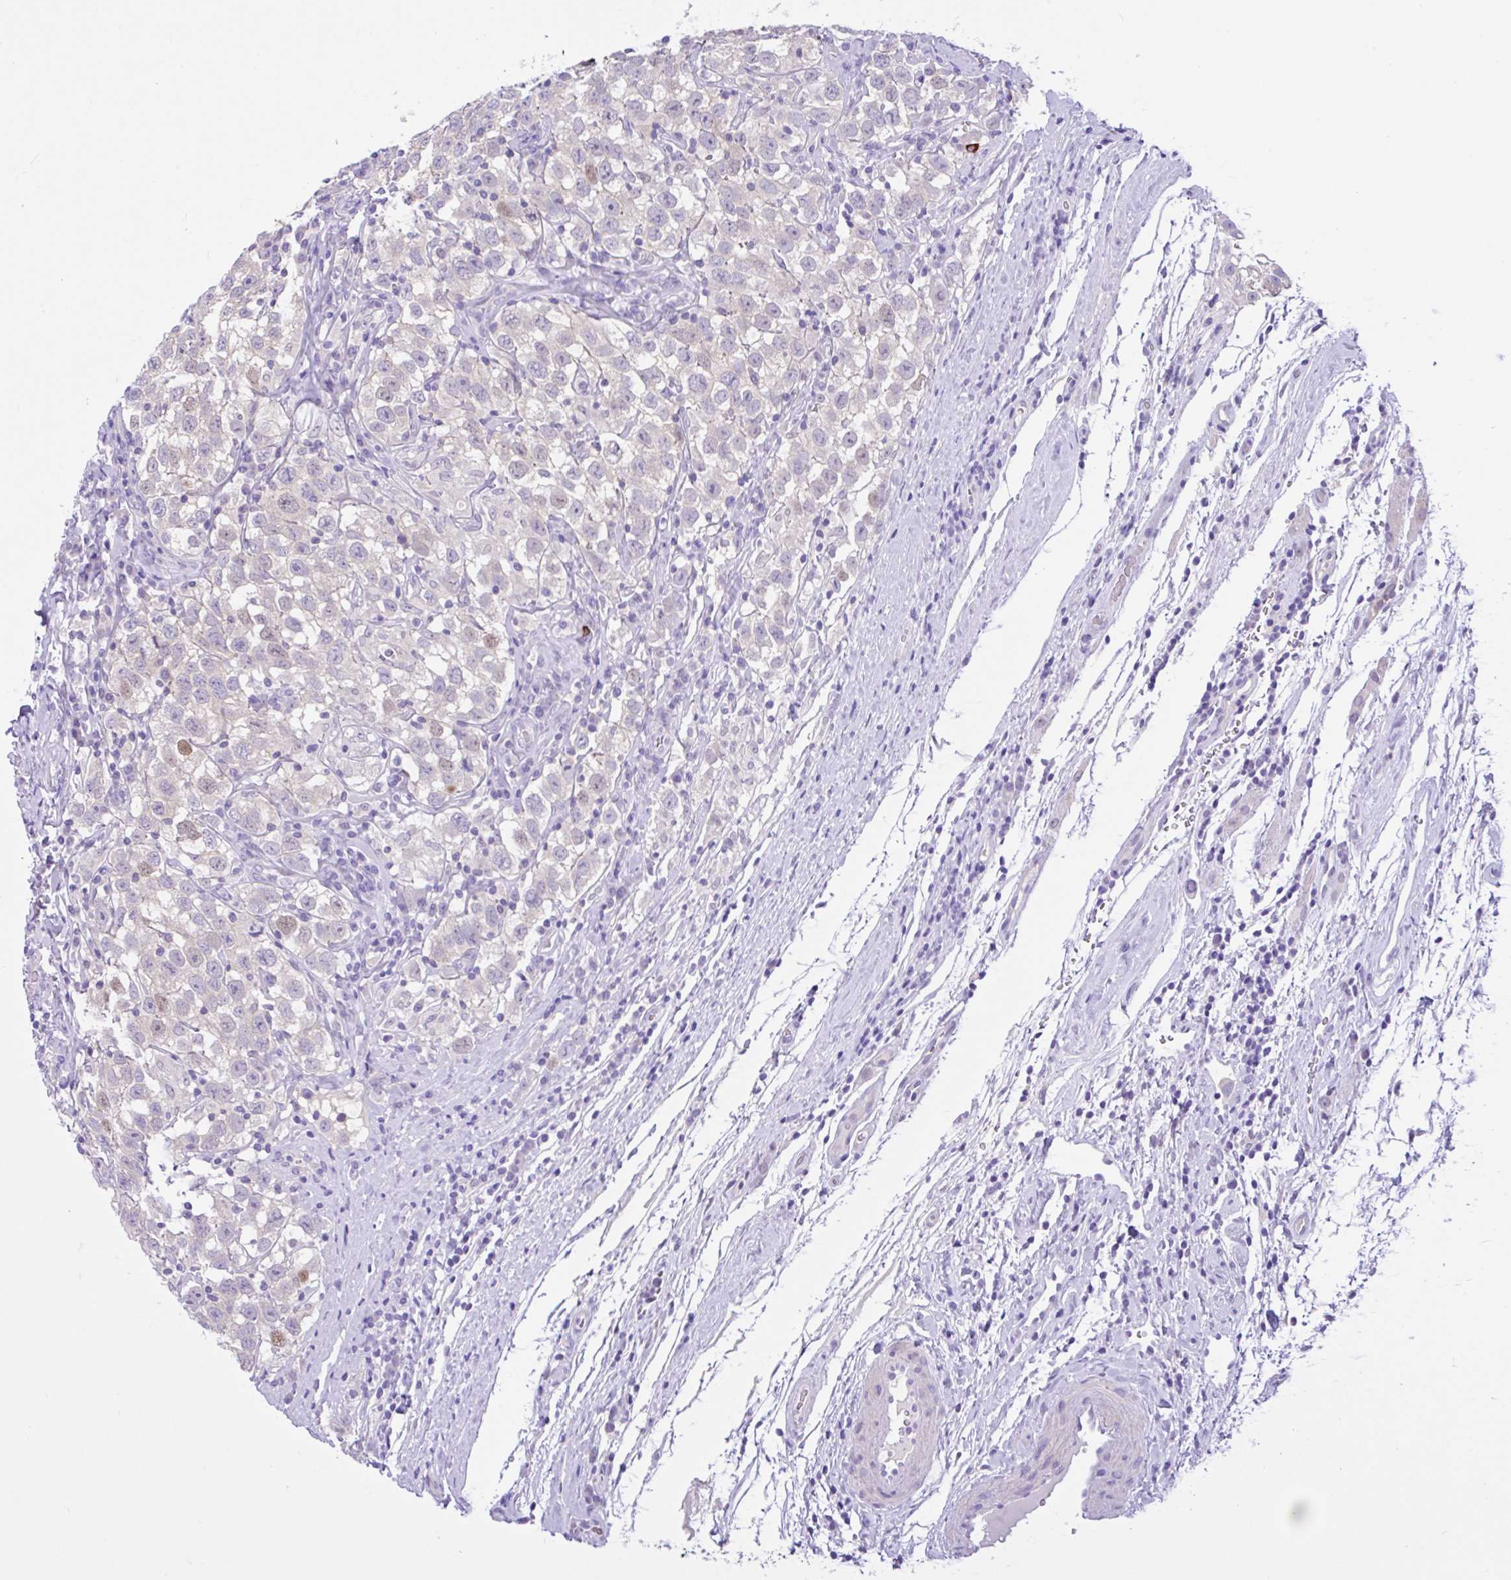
{"staining": {"intensity": "moderate", "quantity": "<25%", "location": "nuclear"}, "tissue": "testis cancer", "cell_type": "Tumor cells", "image_type": "cancer", "snomed": [{"axis": "morphology", "description": "Seminoma, NOS"}, {"axis": "topography", "description": "Testis"}], "caption": "This micrograph demonstrates IHC staining of testis cancer (seminoma), with low moderate nuclear positivity in about <25% of tumor cells.", "gene": "ANO4", "patient": {"sex": "male", "age": 41}}